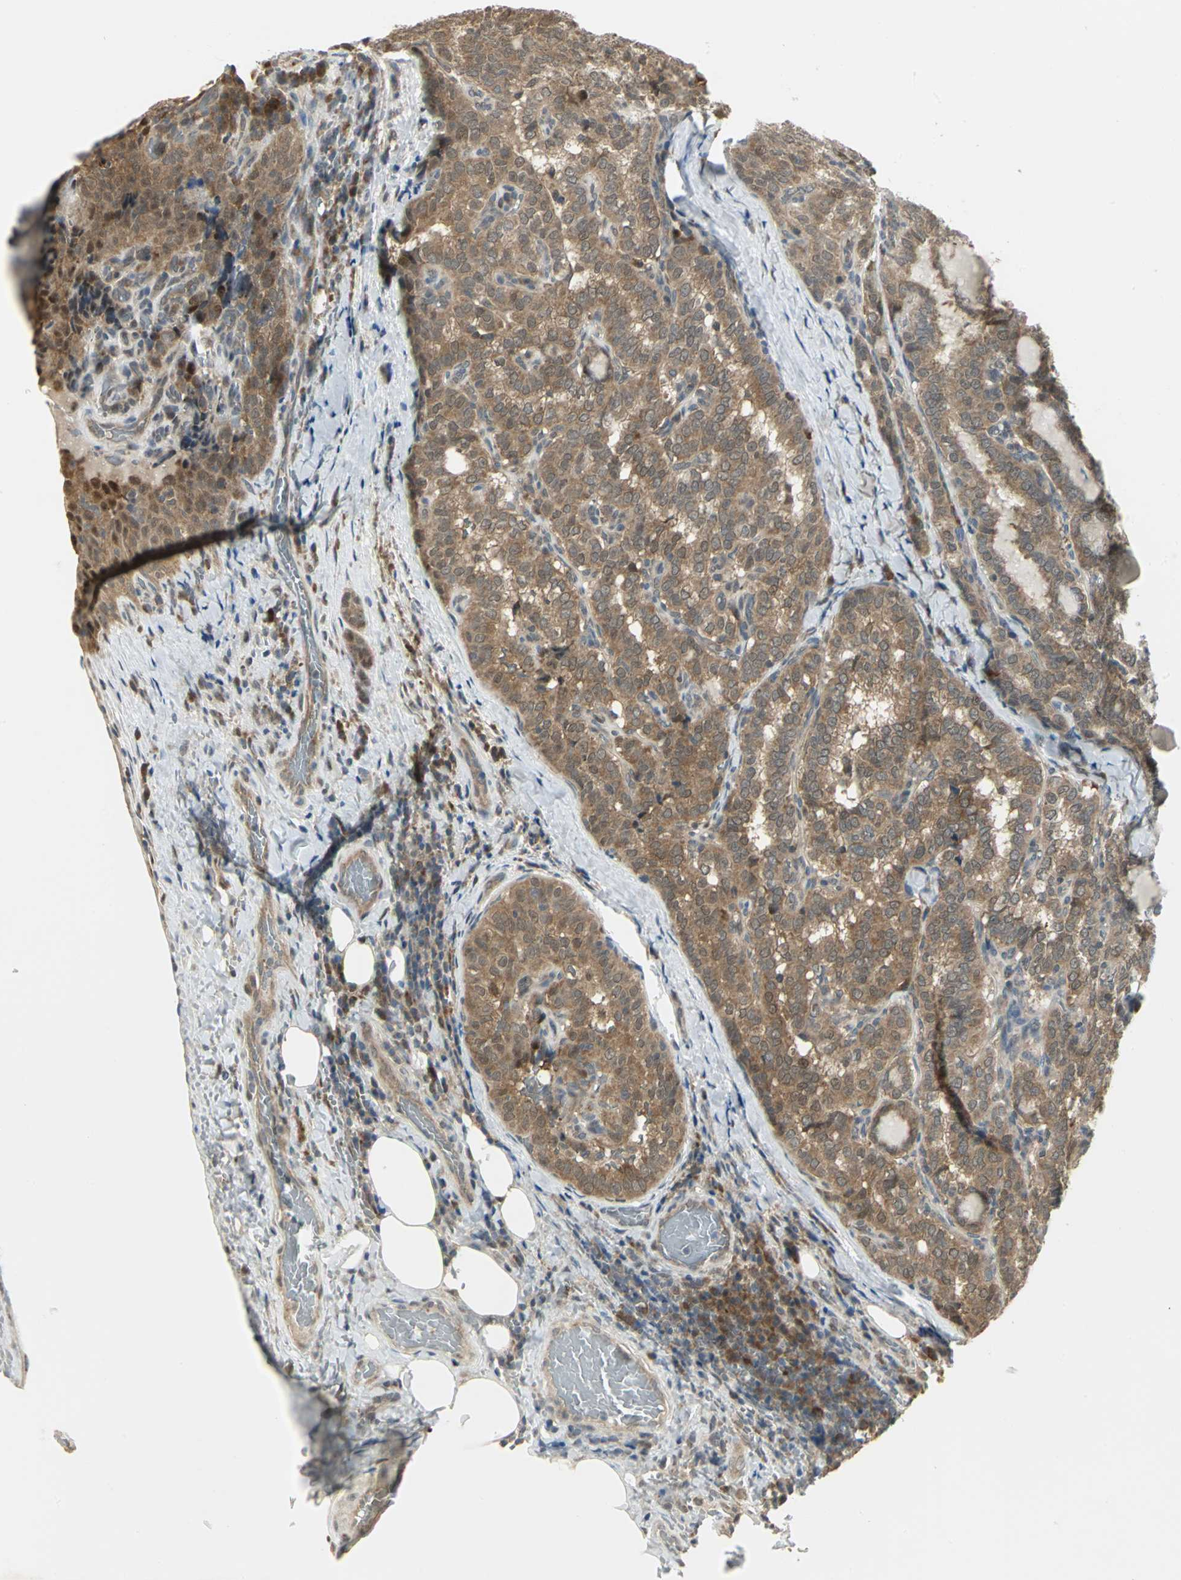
{"staining": {"intensity": "moderate", "quantity": ">75%", "location": "cytoplasmic/membranous"}, "tissue": "thyroid cancer", "cell_type": "Tumor cells", "image_type": "cancer", "snomed": [{"axis": "morphology", "description": "Papillary adenocarcinoma, NOS"}, {"axis": "topography", "description": "Thyroid gland"}], "caption": "The immunohistochemical stain labels moderate cytoplasmic/membranous positivity in tumor cells of thyroid cancer tissue. The protein is stained brown, and the nuclei are stained in blue (DAB (3,3'-diaminobenzidine) IHC with brightfield microscopy, high magnification).", "gene": "PSMC4", "patient": {"sex": "female", "age": 30}}